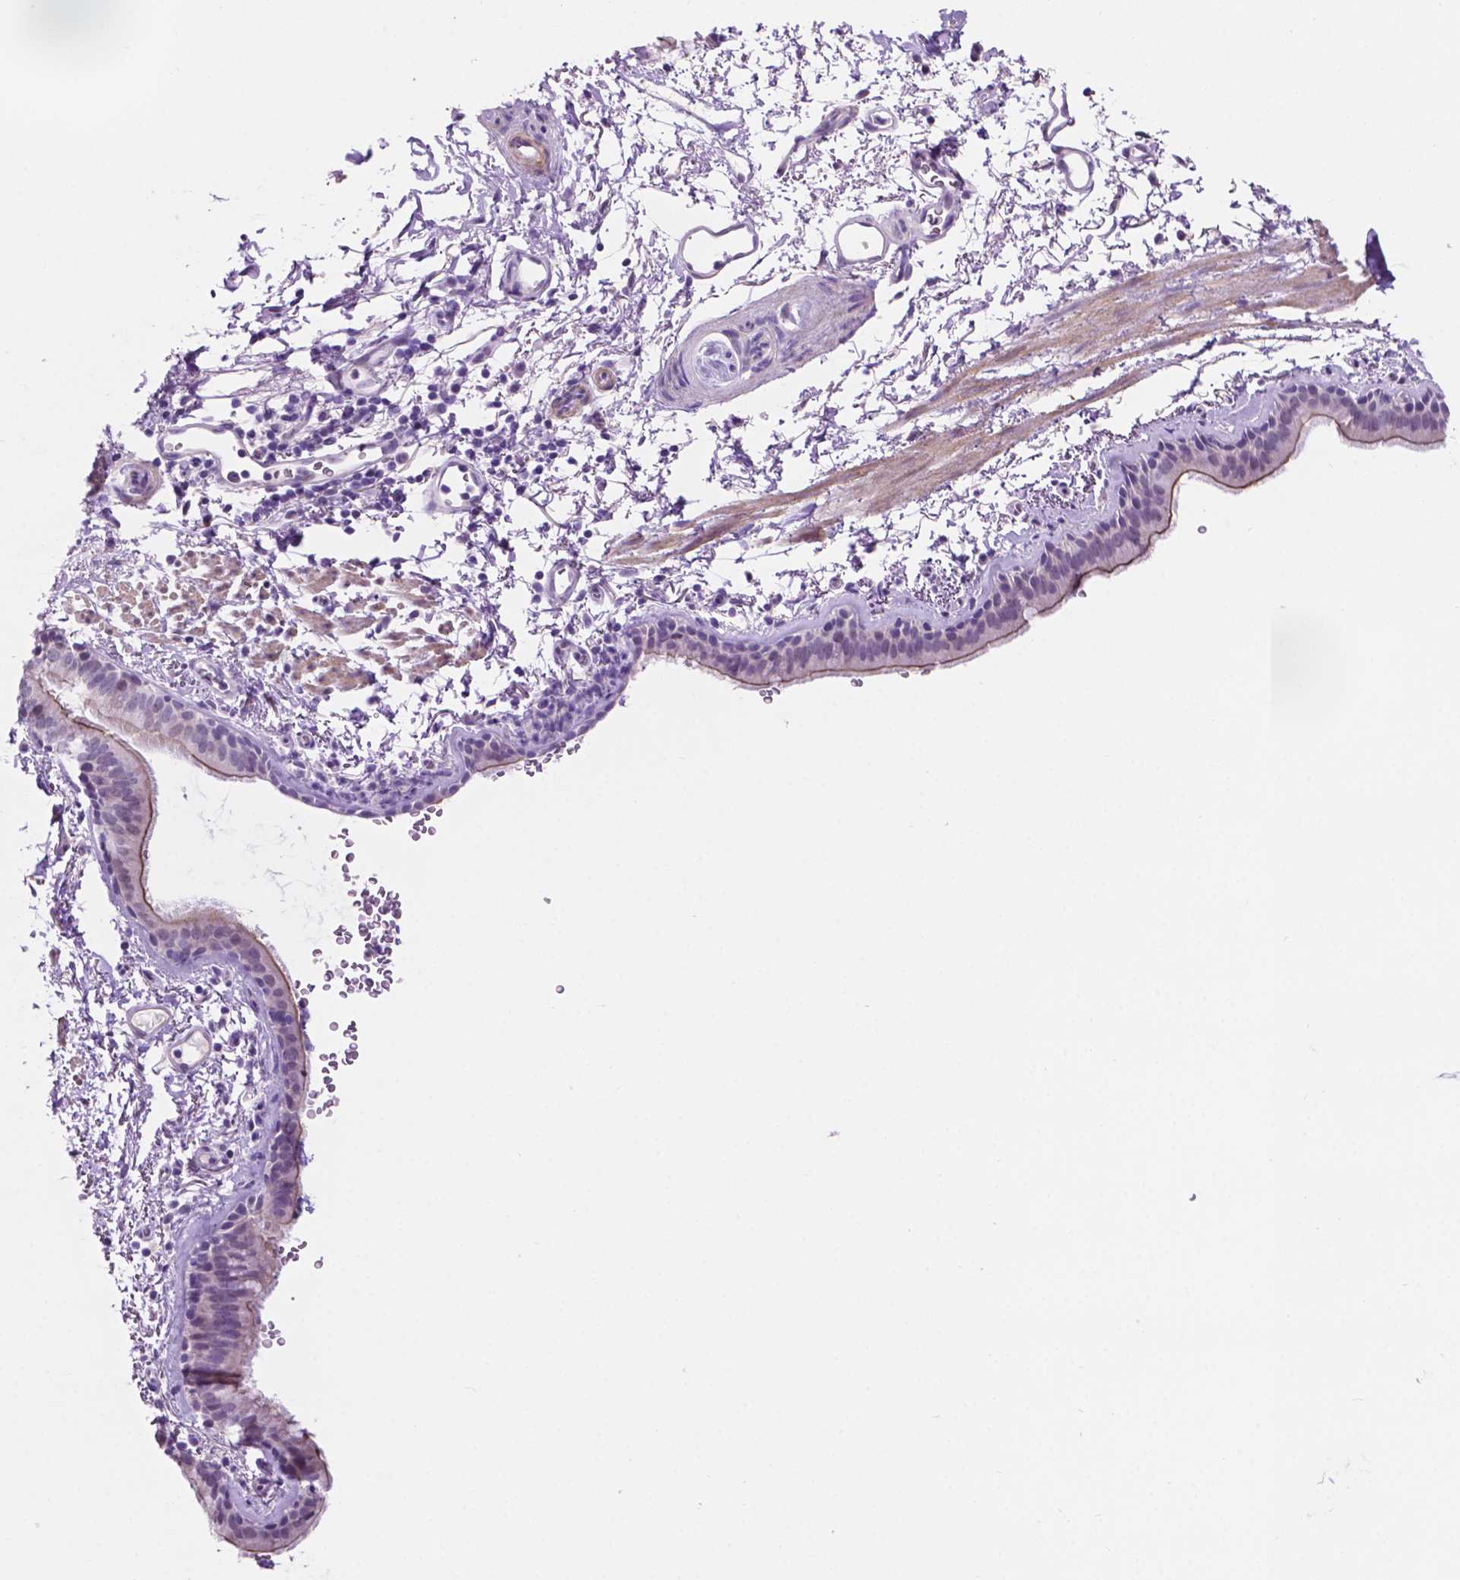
{"staining": {"intensity": "weak", "quantity": "25%-75%", "location": "cytoplasmic/membranous"}, "tissue": "bronchus", "cell_type": "Respiratory epithelial cells", "image_type": "normal", "snomed": [{"axis": "morphology", "description": "Normal tissue, NOS"}, {"axis": "topography", "description": "Lymph node"}, {"axis": "topography", "description": "Bronchus"}], "caption": "Protein positivity by IHC reveals weak cytoplasmic/membranous staining in about 25%-75% of respiratory epithelial cells in benign bronchus.", "gene": "ACY3", "patient": {"sex": "female", "age": 70}}